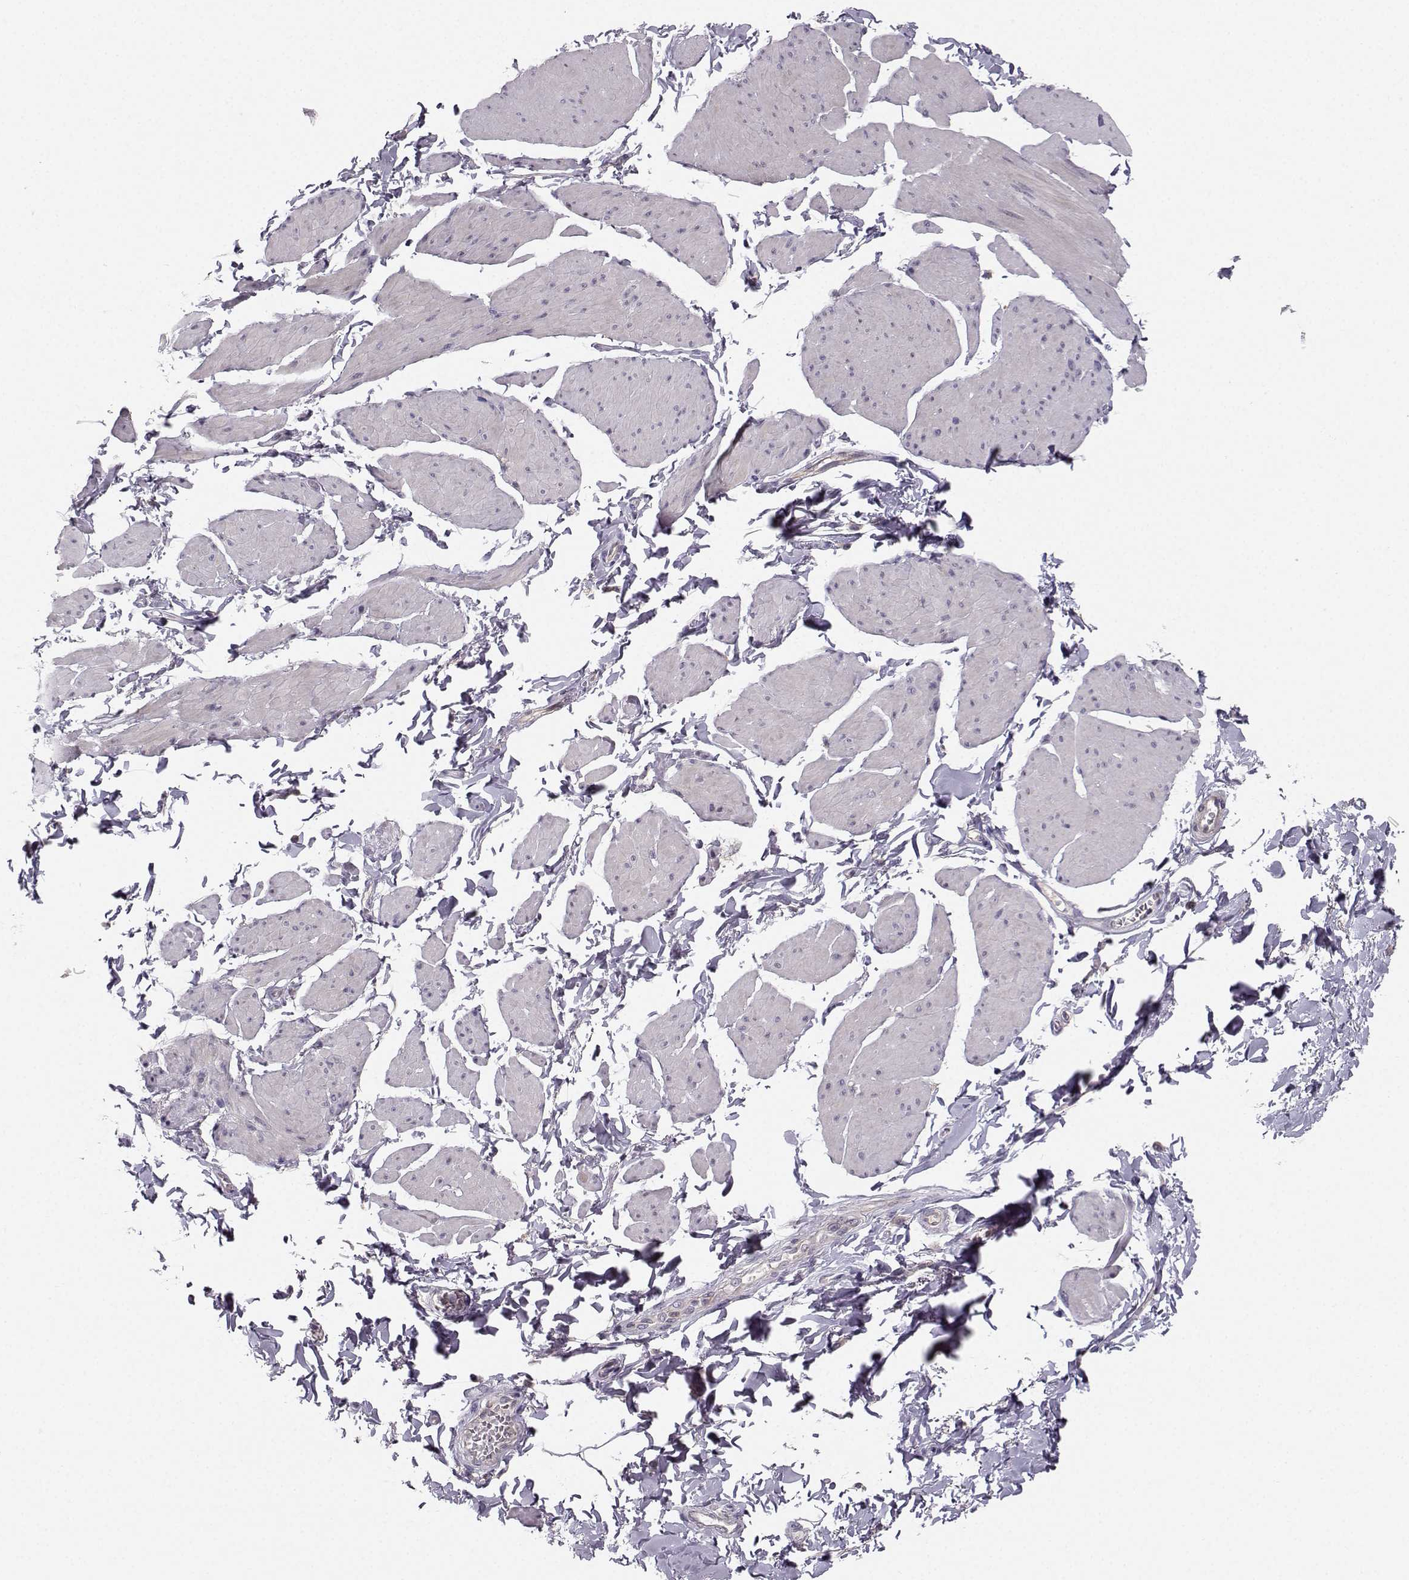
{"staining": {"intensity": "negative", "quantity": "none", "location": "none"}, "tissue": "smooth muscle", "cell_type": "Smooth muscle cells", "image_type": "normal", "snomed": [{"axis": "morphology", "description": "Normal tissue, NOS"}, {"axis": "topography", "description": "Adipose tissue"}, {"axis": "topography", "description": "Smooth muscle"}, {"axis": "topography", "description": "Peripheral nerve tissue"}], "caption": "IHC micrograph of unremarkable smooth muscle stained for a protein (brown), which displays no expression in smooth muscle cells.", "gene": "OPRD1", "patient": {"sex": "male", "age": 83}}